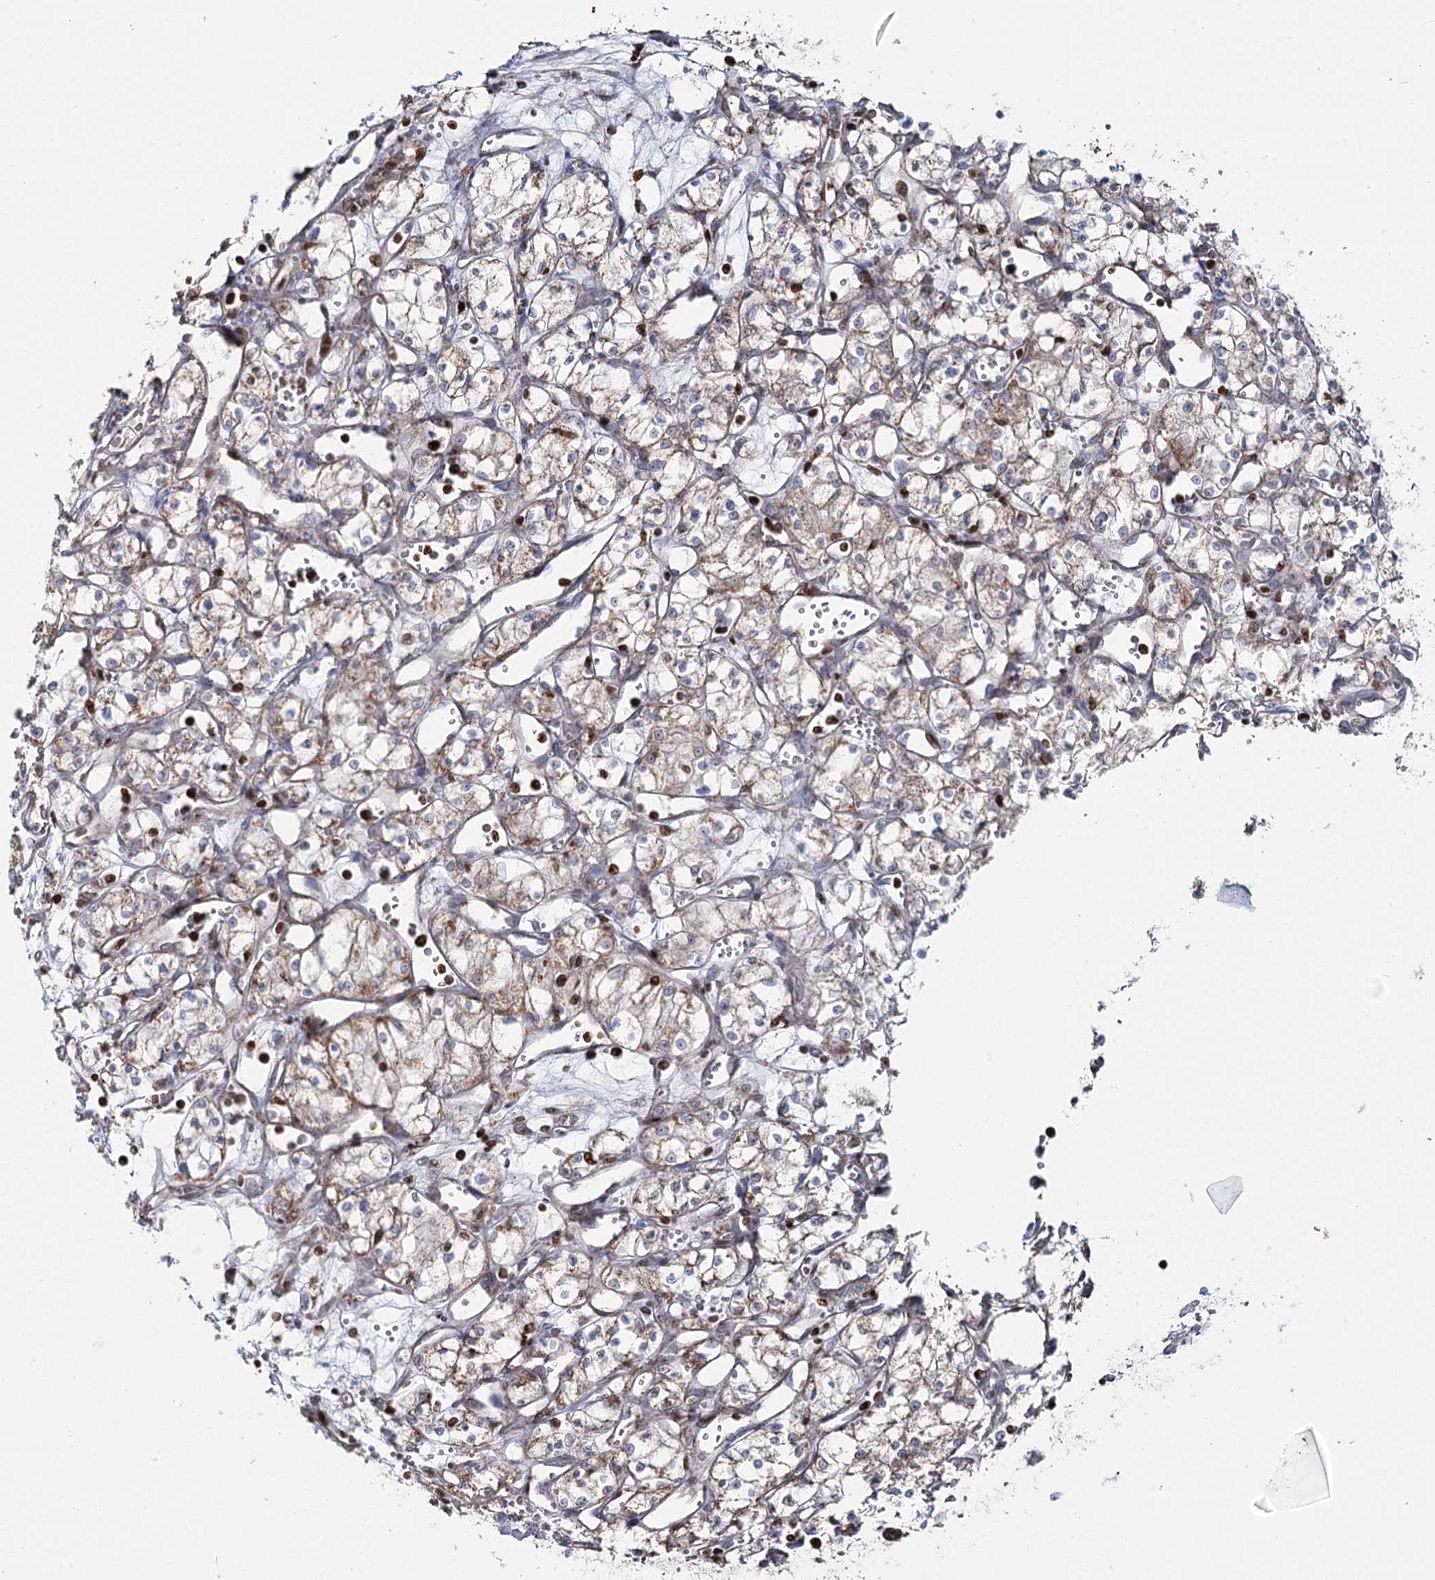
{"staining": {"intensity": "weak", "quantity": "25%-75%", "location": "cytoplasmic/membranous"}, "tissue": "renal cancer", "cell_type": "Tumor cells", "image_type": "cancer", "snomed": [{"axis": "morphology", "description": "Adenocarcinoma, NOS"}, {"axis": "topography", "description": "Kidney"}], "caption": "Immunohistochemistry micrograph of neoplastic tissue: renal cancer (adenocarcinoma) stained using immunohistochemistry shows low levels of weak protein expression localized specifically in the cytoplasmic/membranous of tumor cells, appearing as a cytoplasmic/membranous brown color.", "gene": "PDHX", "patient": {"sex": "male", "age": 59}}